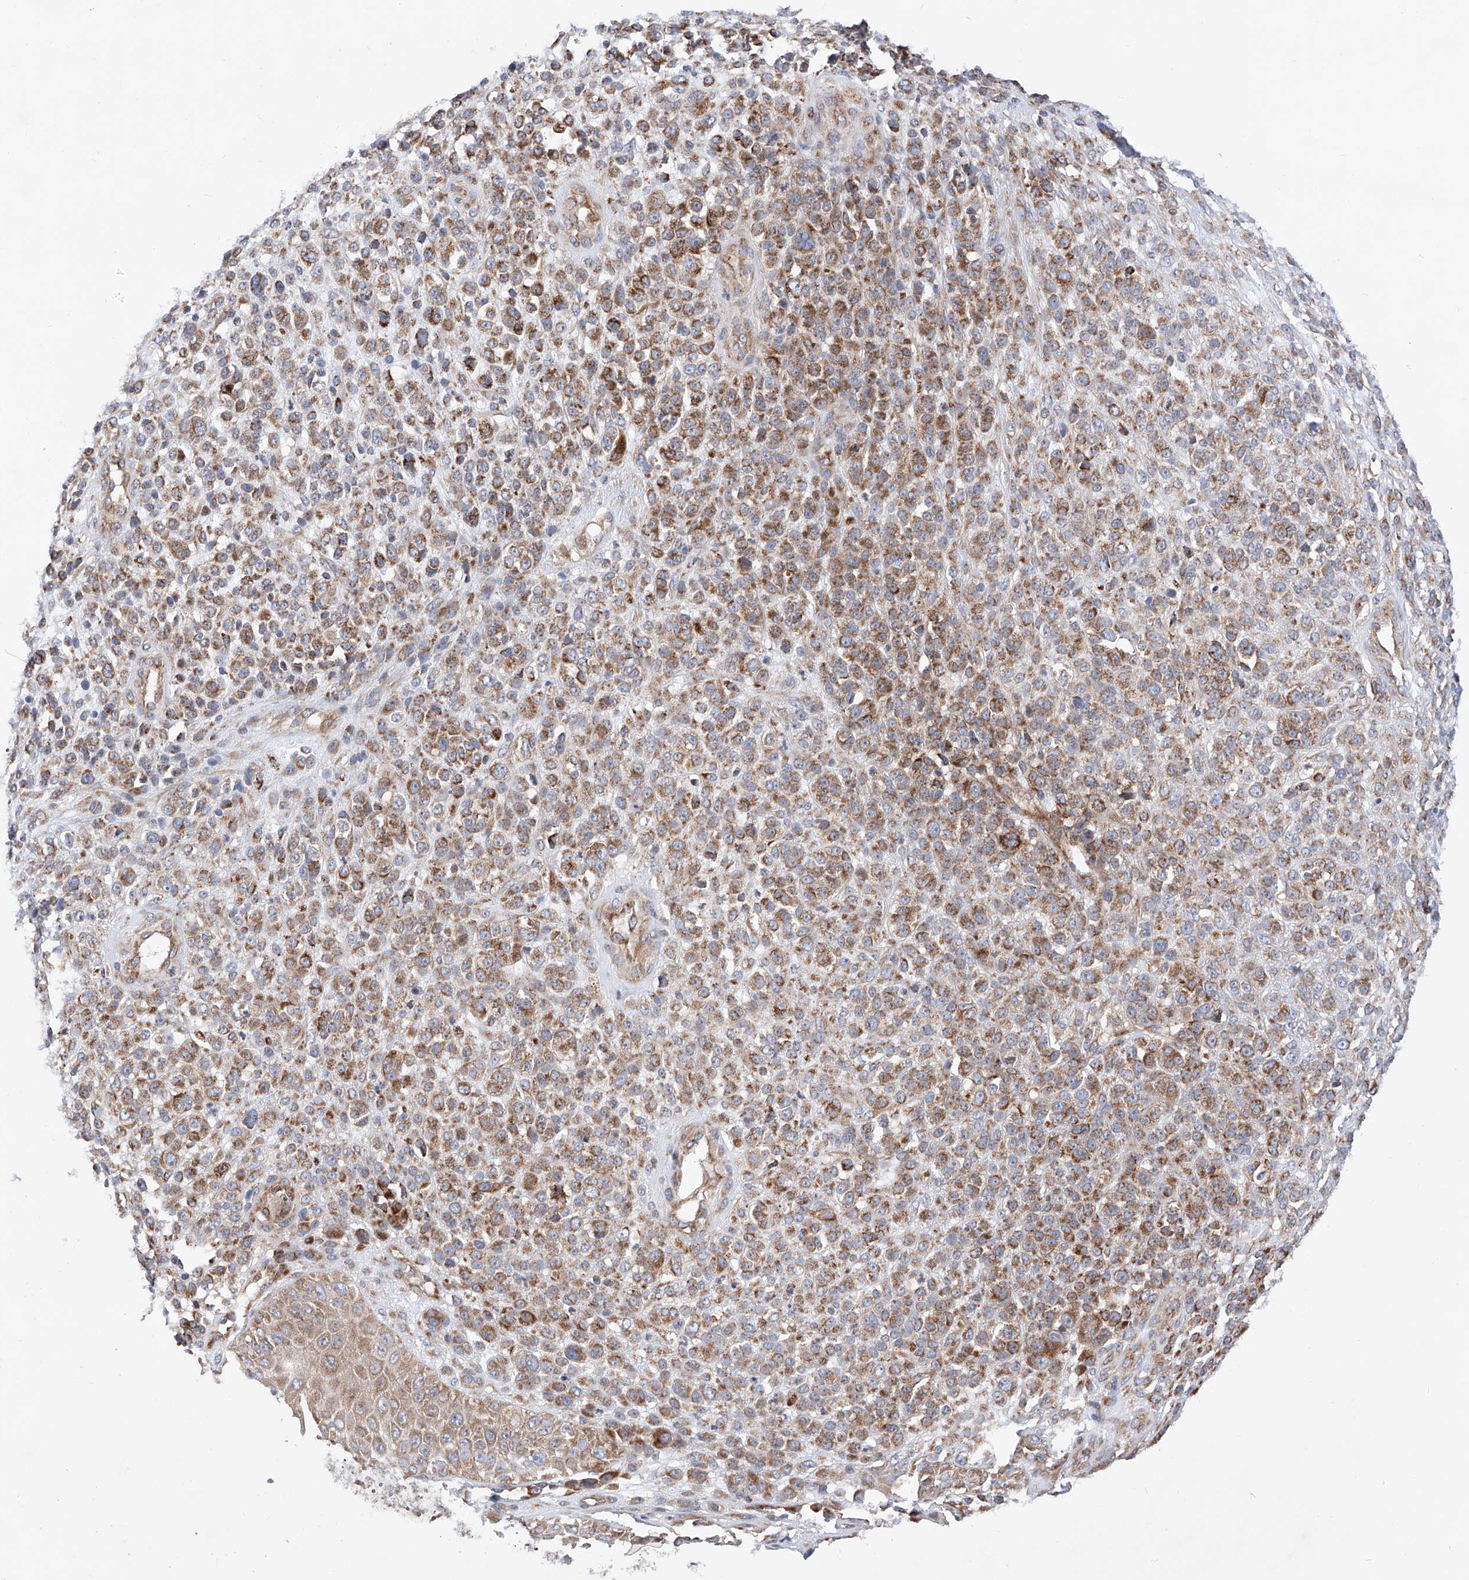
{"staining": {"intensity": "moderate", "quantity": ">75%", "location": "cytoplasmic/membranous"}, "tissue": "melanoma", "cell_type": "Tumor cells", "image_type": "cancer", "snomed": [{"axis": "morphology", "description": "Malignant melanoma, NOS"}, {"axis": "topography", "description": "Skin"}], "caption": "Moderate cytoplasmic/membranous protein positivity is seen in approximately >75% of tumor cells in malignant melanoma.", "gene": "NR1D1", "patient": {"sex": "female", "age": 55}}